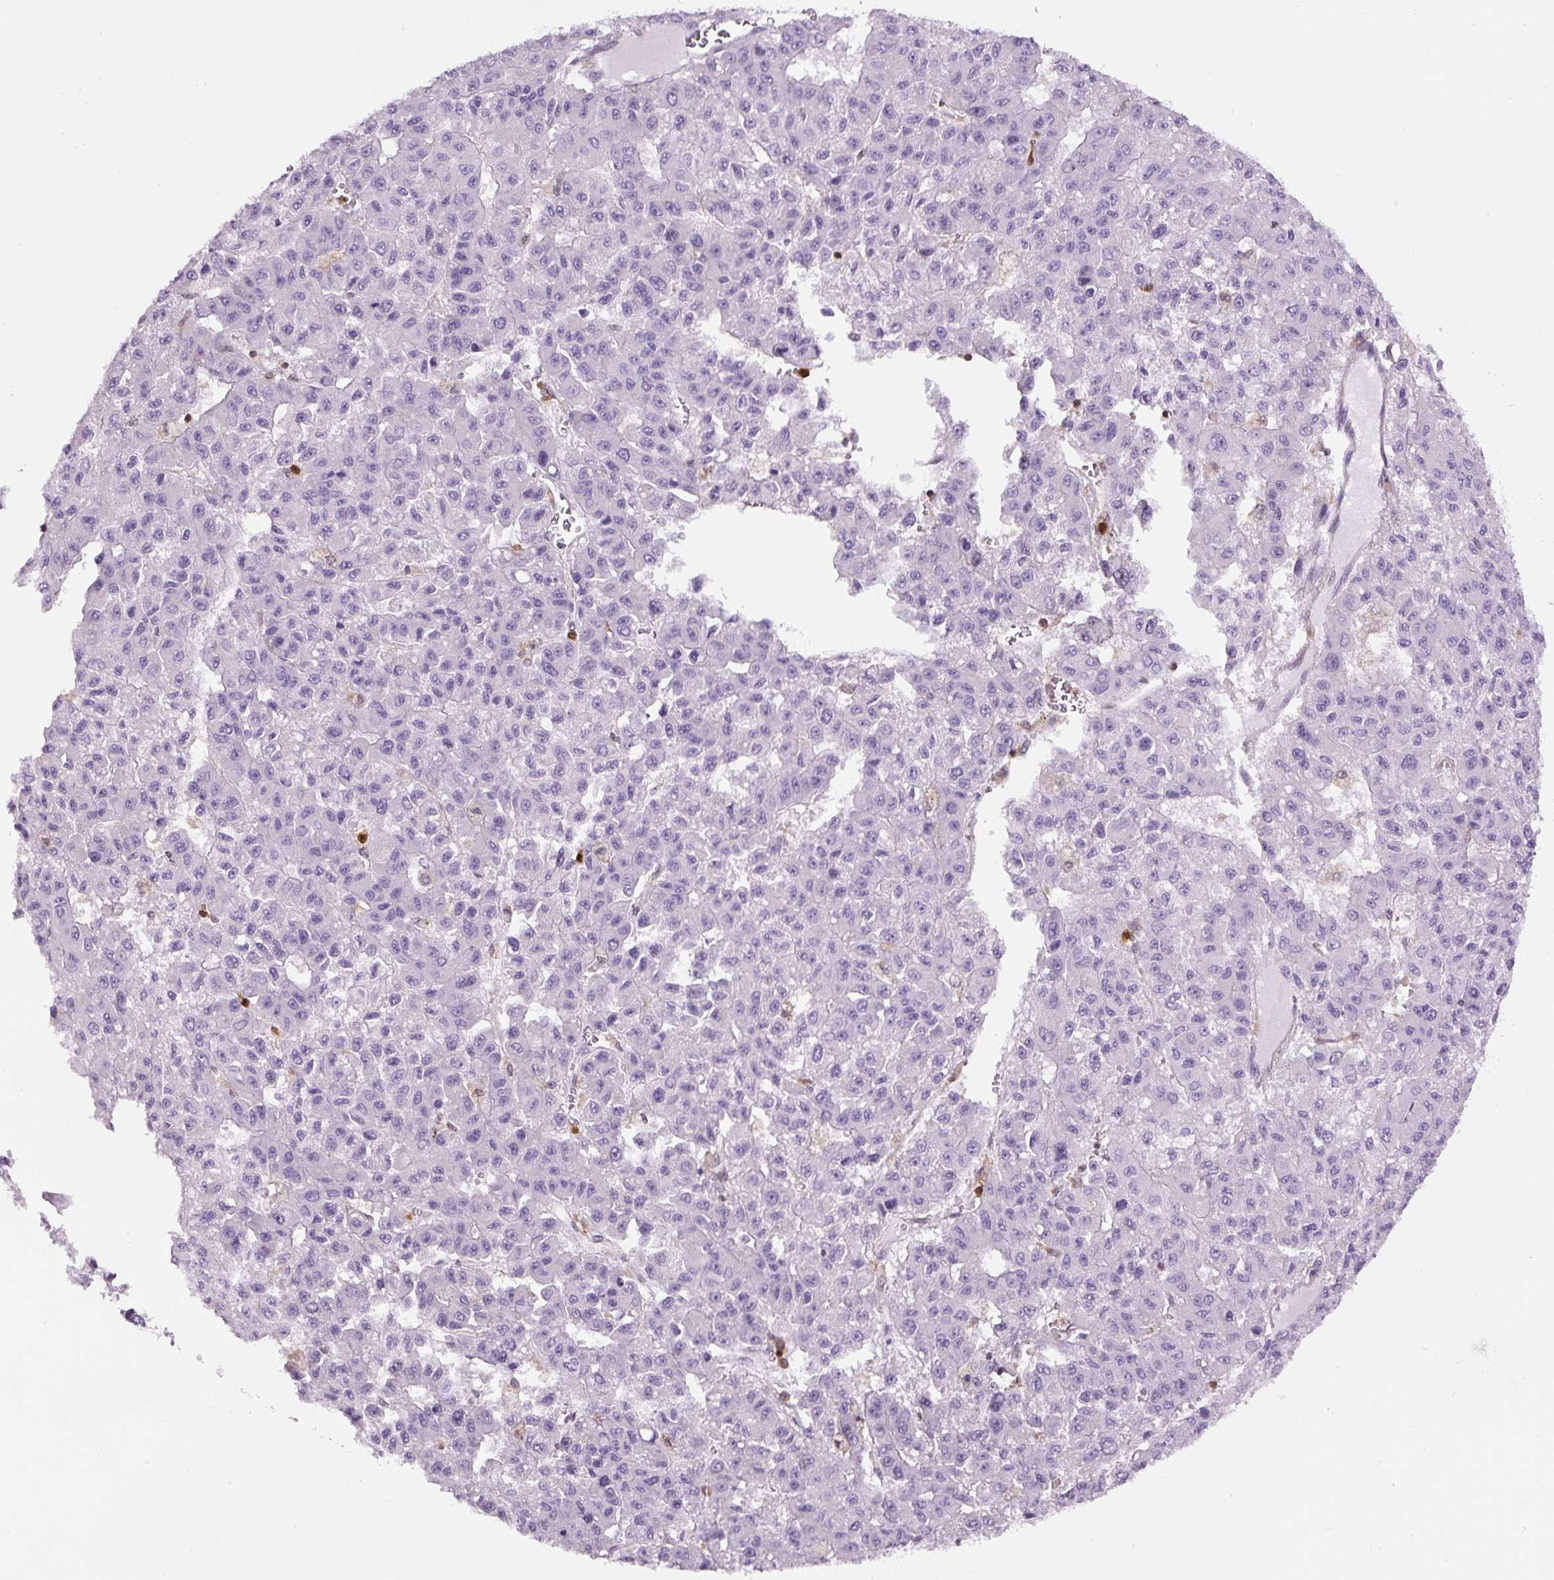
{"staining": {"intensity": "negative", "quantity": "none", "location": "none"}, "tissue": "liver cancer", "cell_type": "Tumor cells", "image_type": "cancer", "snomed": [{"axis": "morphology", "description": "Carcinoma, Hepatocellular, NOS"}, {"axis": "topography", "description": "Liver"}], "caption": "This is a histopathology image of immunohistochemistry staining of liver hepatocellular carcinoma, which shows no positivity in tumor cells.", "gene": "ANXA1", "patient": {"sex": "male", "age": 70}}